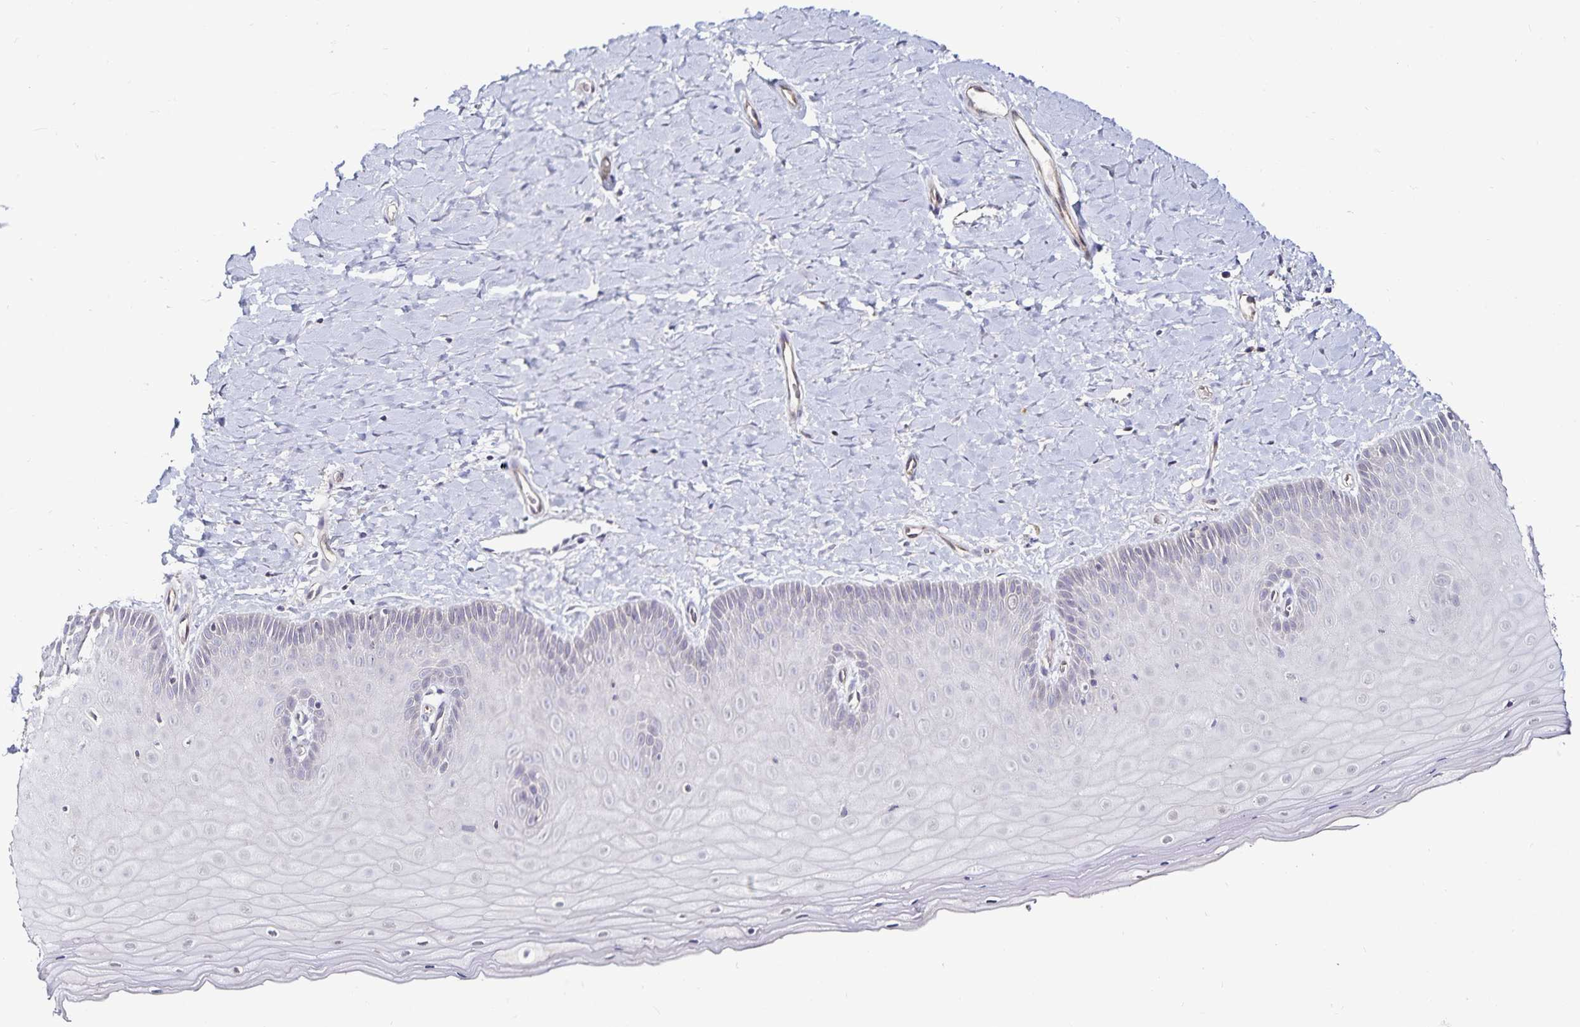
{"staining": {"intensity": "weak", "quantity": ">75%", "location": "cytoplasmic/membranous"}, "tissue": "cervix", "cell_type": "Glandular cells", "image_type": "normal", "snomed": [{"axis": "morphology", "description": "Normal tissue, NOS"}, {"axis": "topography", "description": "Cervix"}], "caption": "Protein staining displays weak cytoplasmic/membranous positivity in about >75% of glandular cells in unremarkable cervix.", "gene": "ACSL5", "patient": {"sex": "female", "age": 37}}